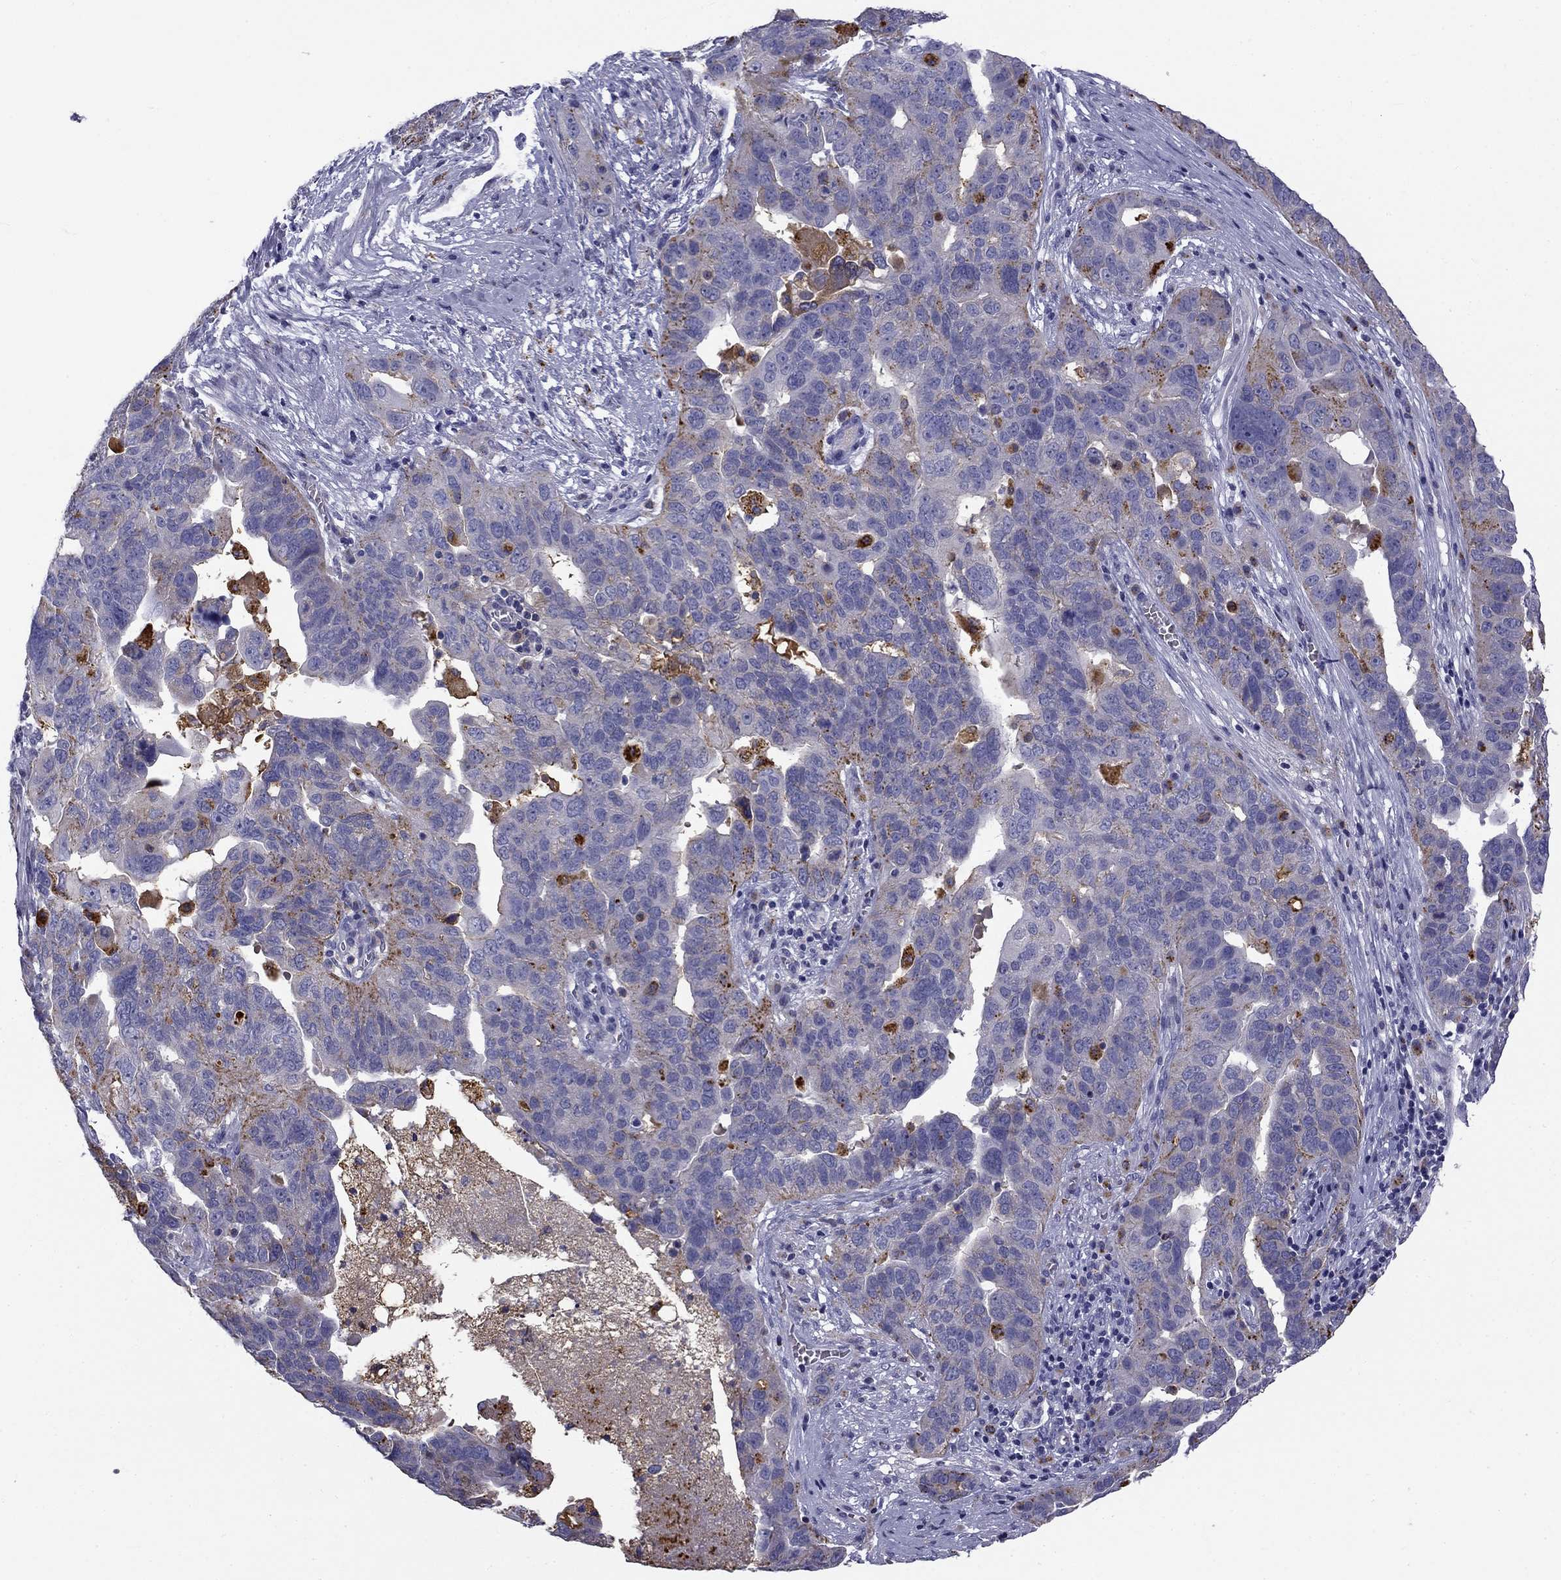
{"staining": {"intensity": "moderate", "quantity": "<25%", "location": "cytoplasmic/membranous"}, "tissue": "ovarian cancer", "cell_type": "Tumor cells", "image_type": "cancer", "snomed": [{"axis": "morphology", "description": "Carcinoma, endometroid"}, {"axis": "topography", "description": "Soft tissue"}, {"axis": "topography", "description": "Ovary"}], "caption": "This image reveals IHC staining of human ovarian cancer, with low moderate cytoplasmic/membranous expression in about <25% of tumor cells.", "gene": "CLPSL2", "patient": {"sex": "female", "age": 52}}